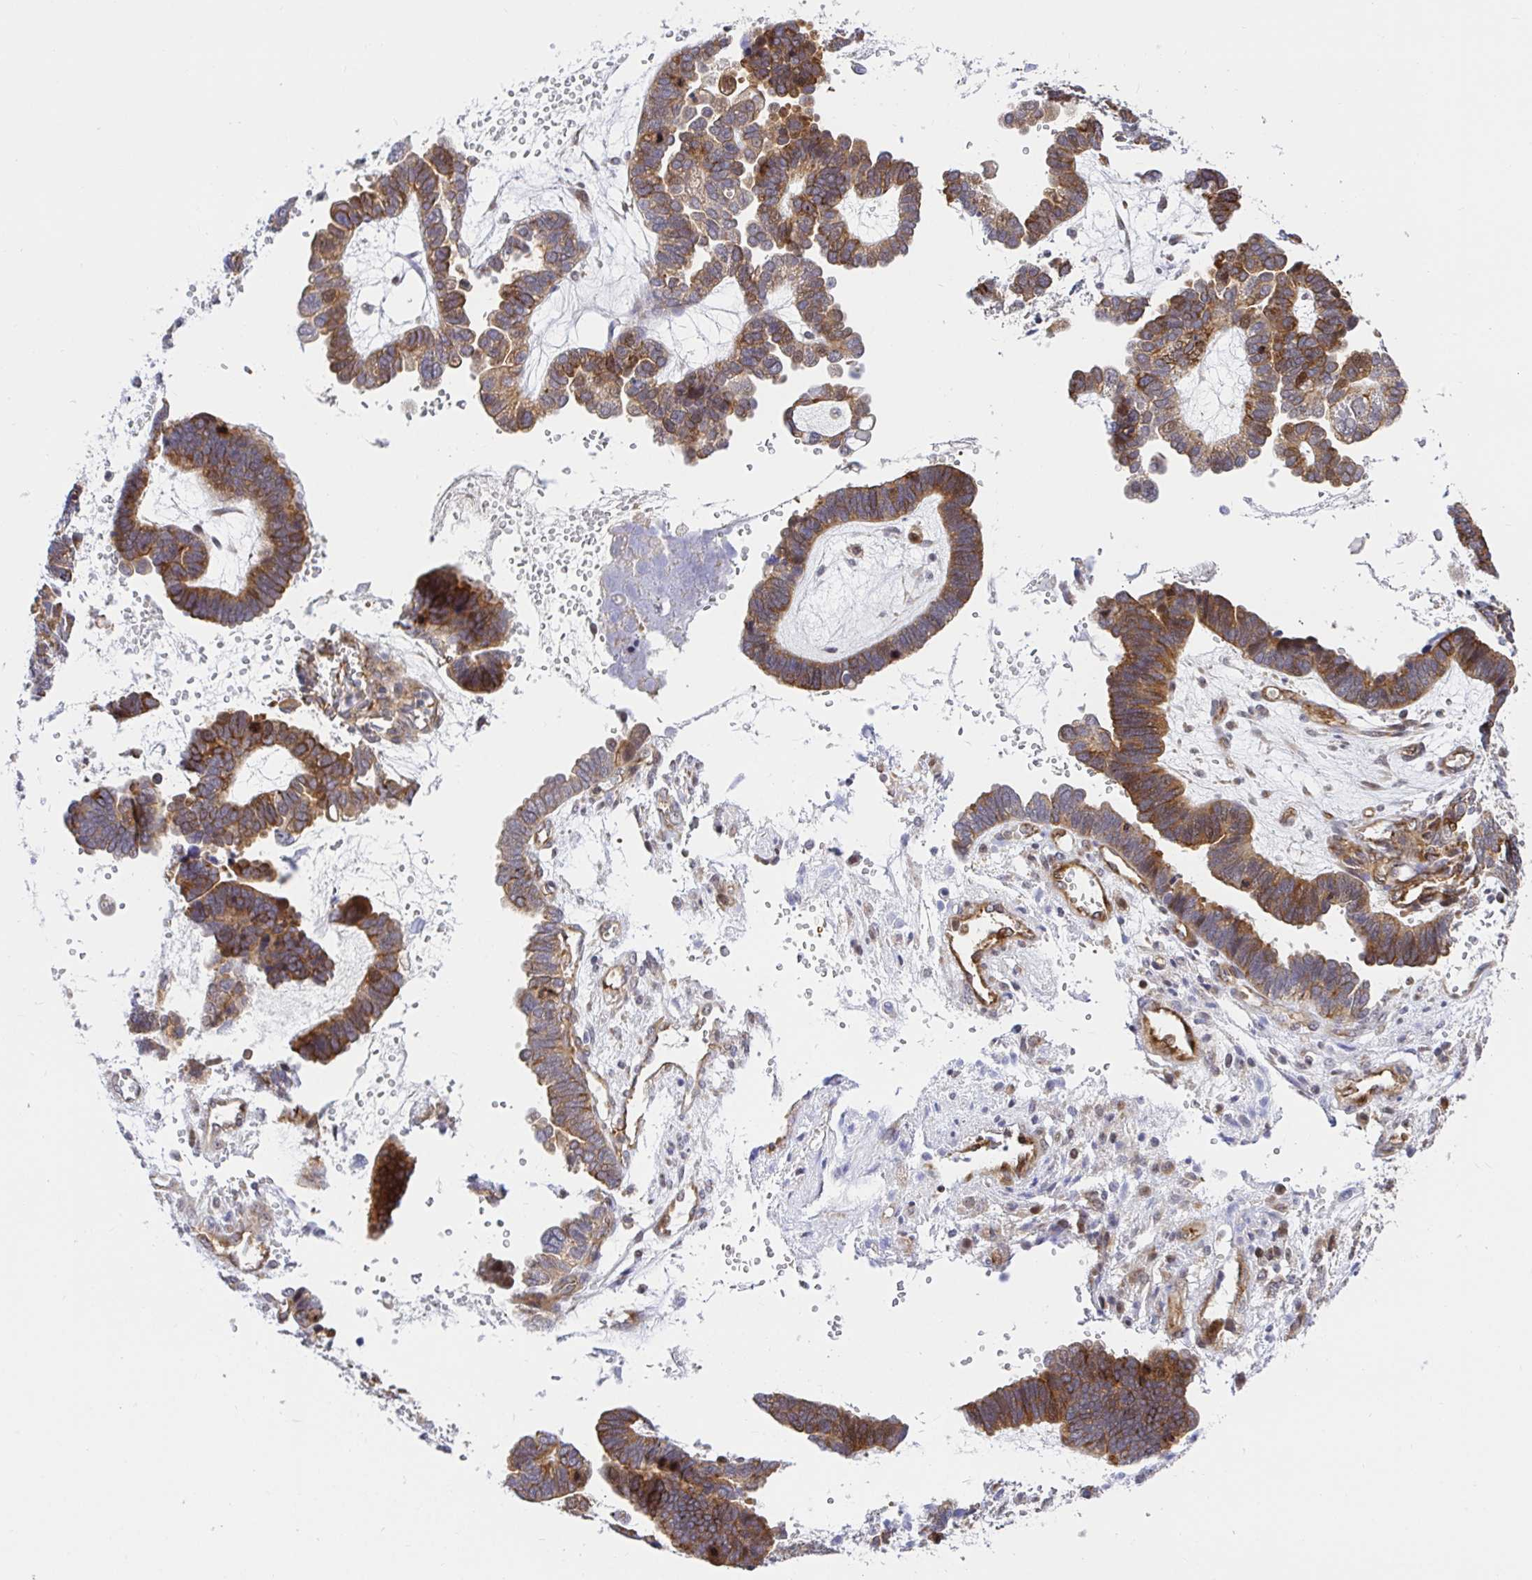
{"staining": {"intensity": "moderate", "quantity": ">75%", "location": "cytoplasmic/membranous"}, "tissue": "ovarian cancer", "cell_type": "Tumor cells", "image_type": "cancer", "snomed": [{"axis": "morphology", "description": "Cystadenocarcinoma, serous, NOS"}, {"axis": "topography", "description": "Ovary"}], "caption": "DAB (3,3'-diaminobenzidine) immunohistochemical staining of human ovarian serous cystadenocarcinoma reveals moderate cytoplasmic/membranous protein positivity in about >75% of tumor cells.", "gene": "TRIM55", "patient": {"sex": "female", "age": 51}}